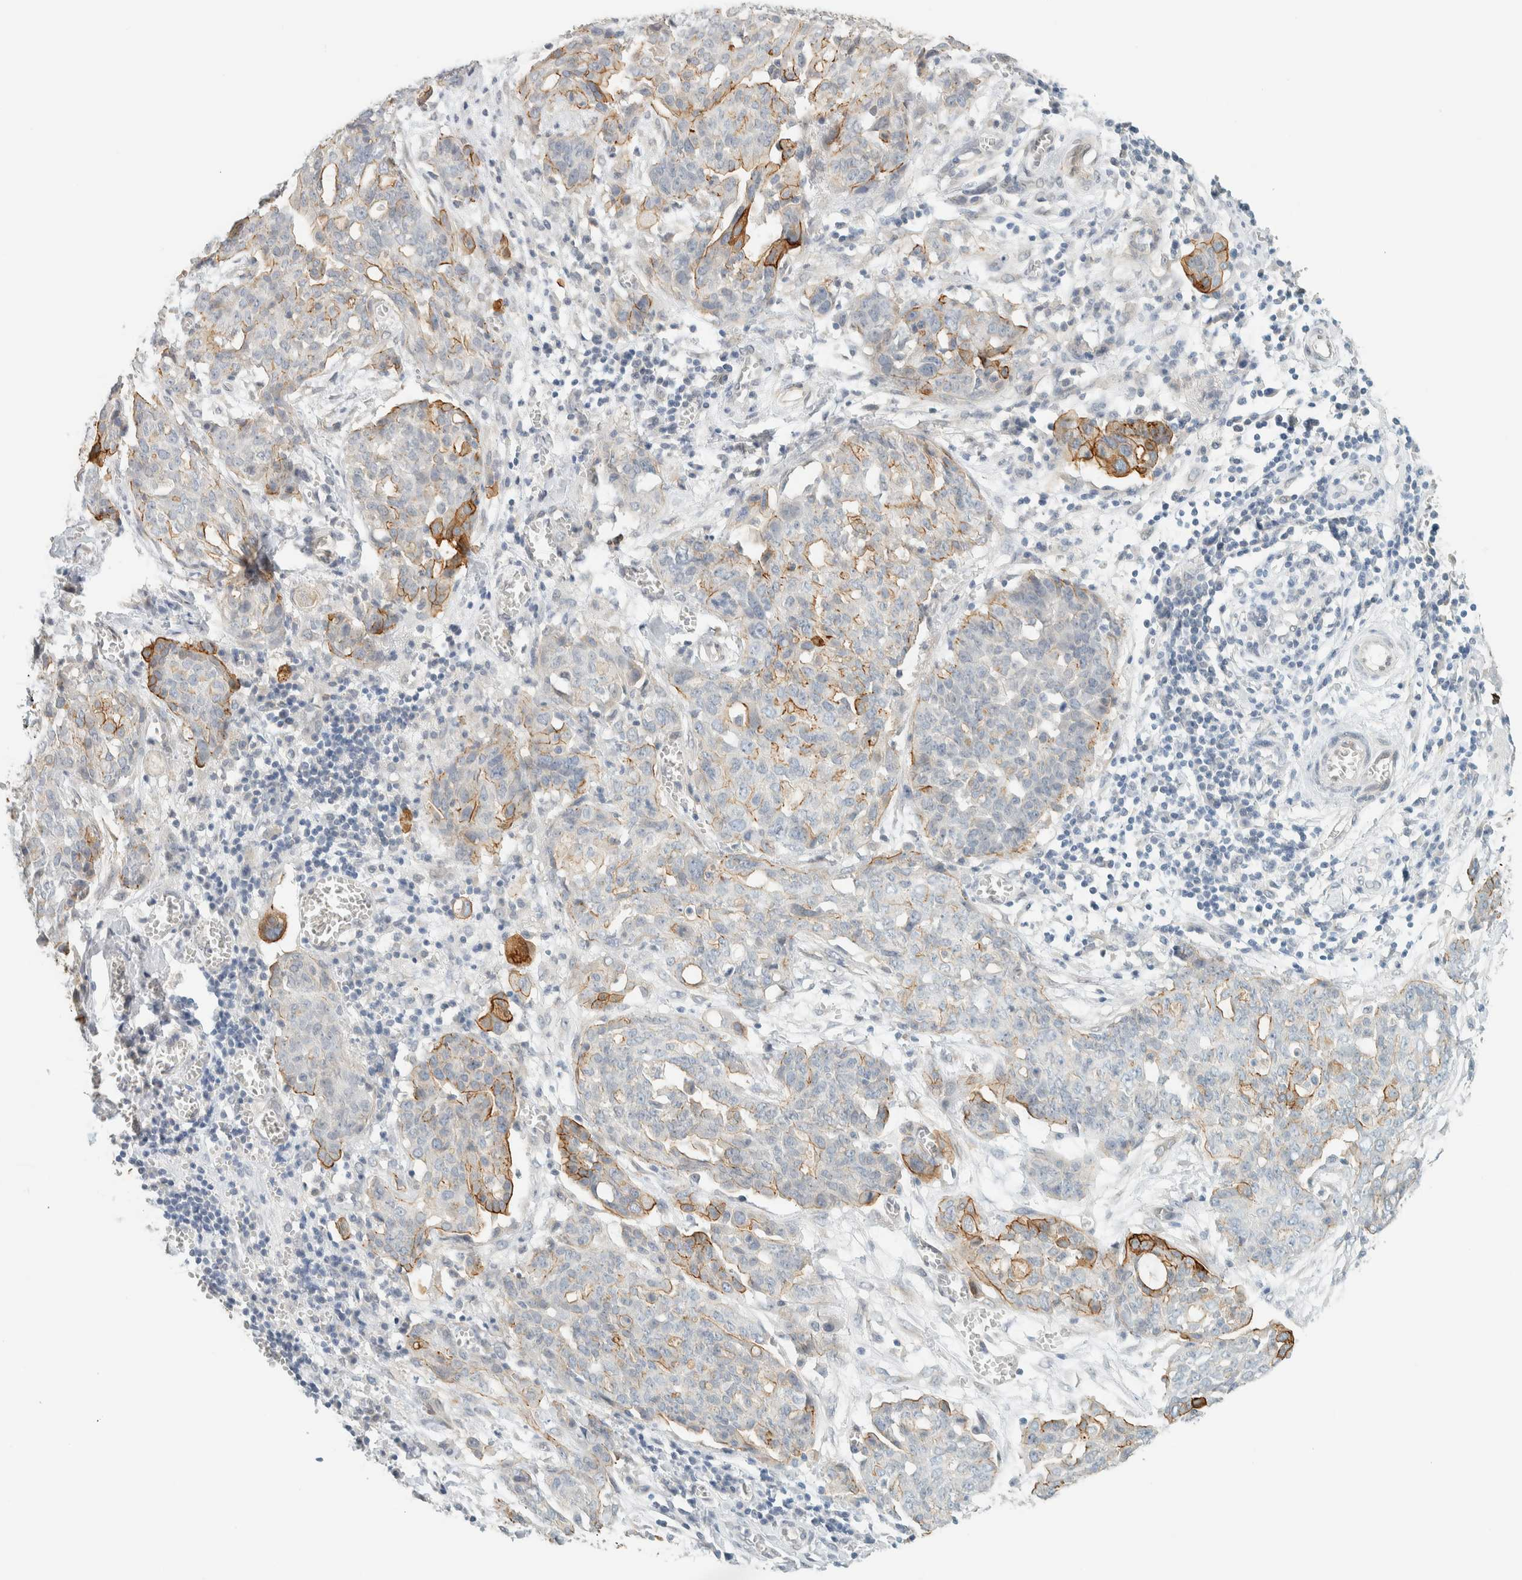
{"staining": {"intensity": "moderate", "quantity": "<25%", "location": "cytoplasmic/membranous"}, "tissue": "ovarian cancer", "cell_type": "Tumor cells", "image_type": "cancer", "snomed": [{"axis": "morphology", "description": "Cystadenocarcinoma, serous, NOS"}, {"axis": "topography", "description": "Soft tissue"}, {"axis": "topography", "description": "Ovary"}], "caption": "The histopathology image reveals staining of ovarian cancer, revealing moderate cytoplasmic/membranous protein positivity (brown color) within tumor cells. (DAB (3,3'-diaminobenzidine) IHC with brightfield microscopy, high magnification).", "gene": "C1QTNF12", "patient": {"sex": "female", "age": 57}}